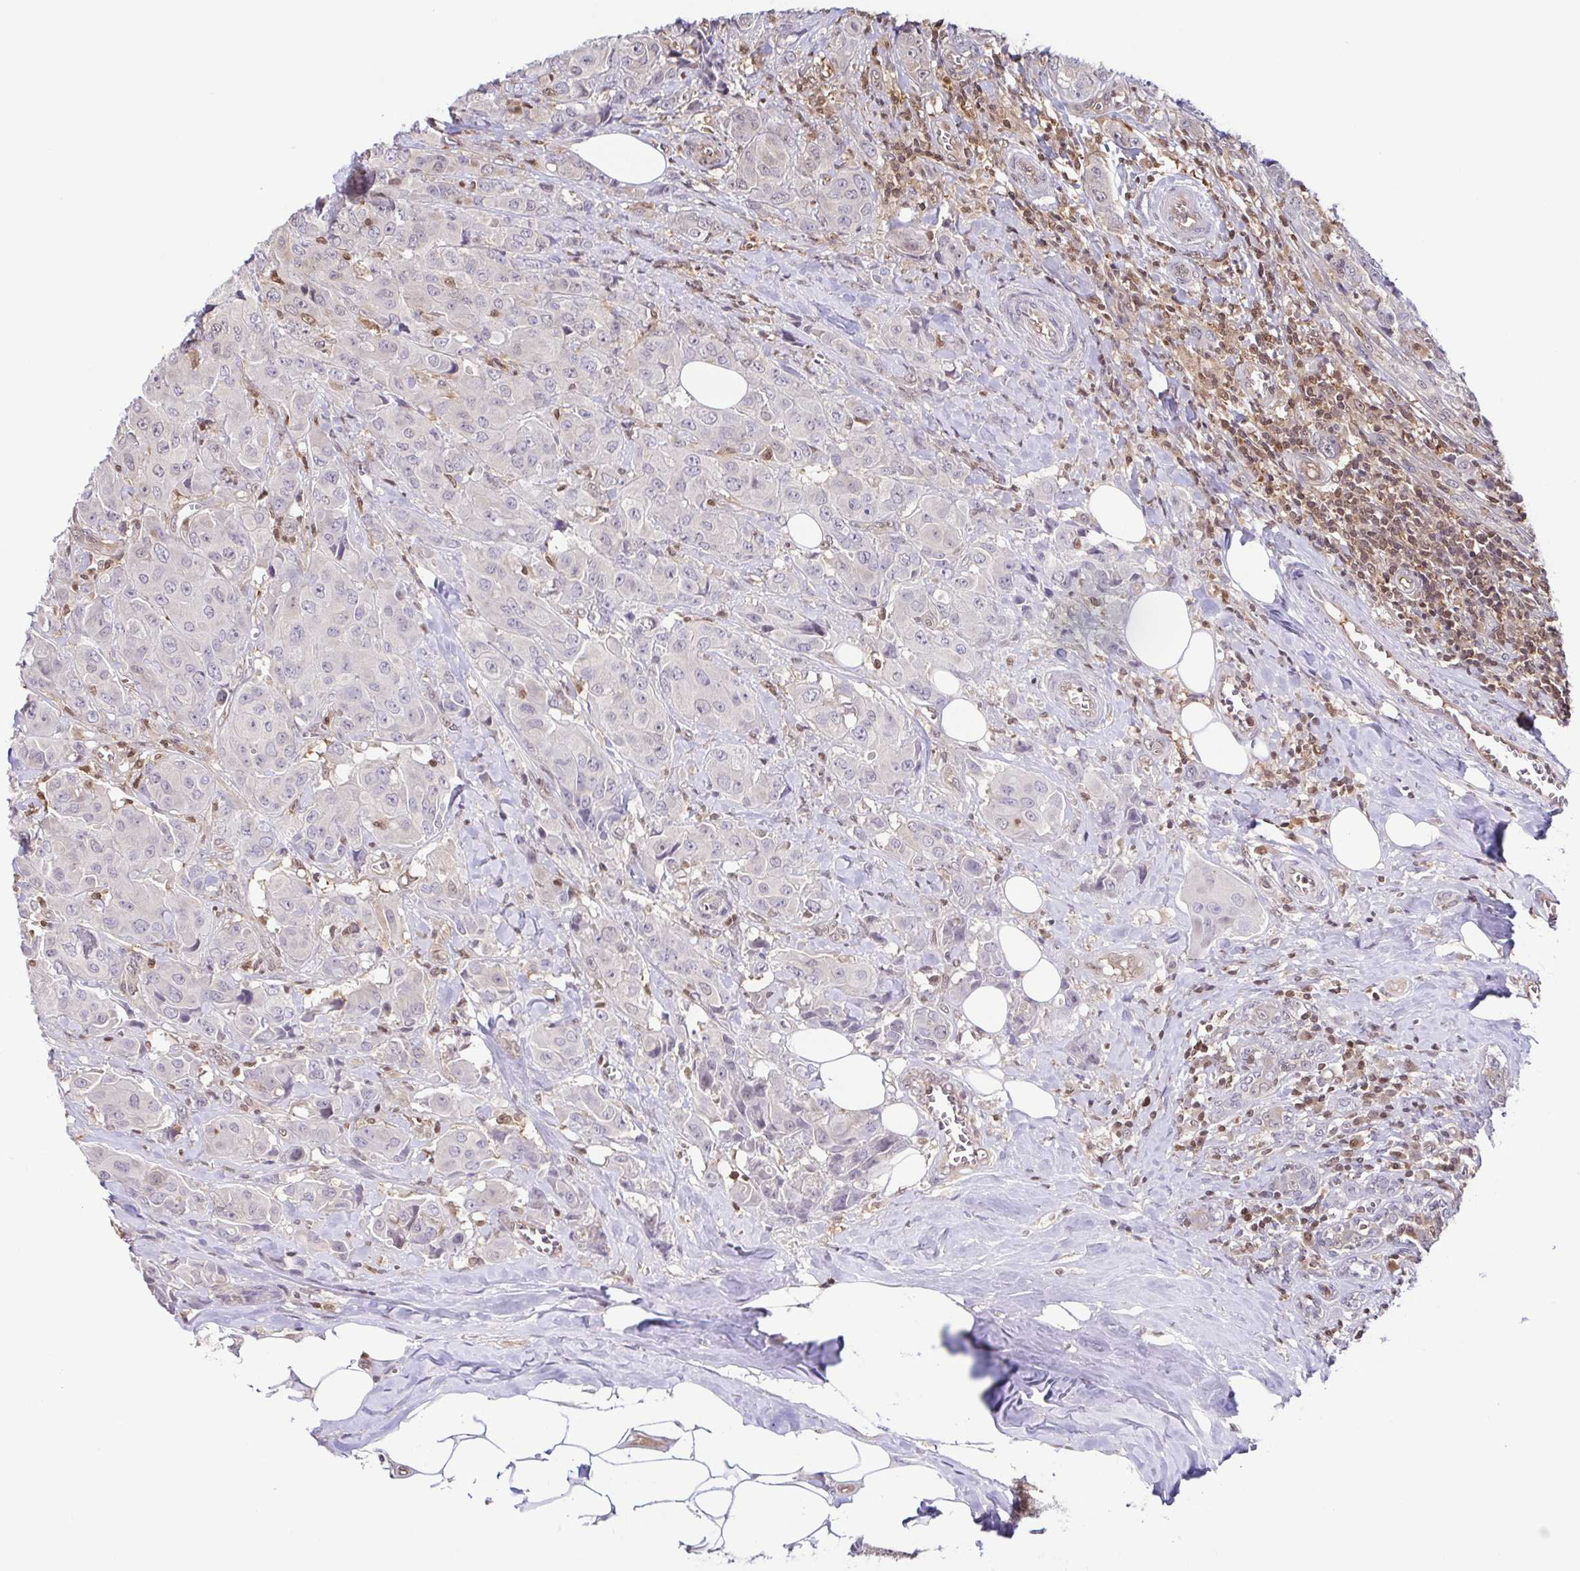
{"staining": {"intensity": "negative", "quantity": "none", "location": "none"}, "tissue": "breast cancer", "cell_type": "Tumor cells", "image_type": "cancer", "snomed": [{"axis": "morphology", "description": "Normal tissue, NOS"}, {"axis": "morphology", "description": "Duct carcinoma"}, {"axis": "topography", "description": "Breast"}], "caption": "IHC photomicrograph of neoplastic tissue: breast intraductal carcinoma stained with DAB (3,3'-diaminobenzidine) displays no significant protein staining in tumor cells.", "gene": "PSMB9", "patient": {"sex": "female", "age": 43}}